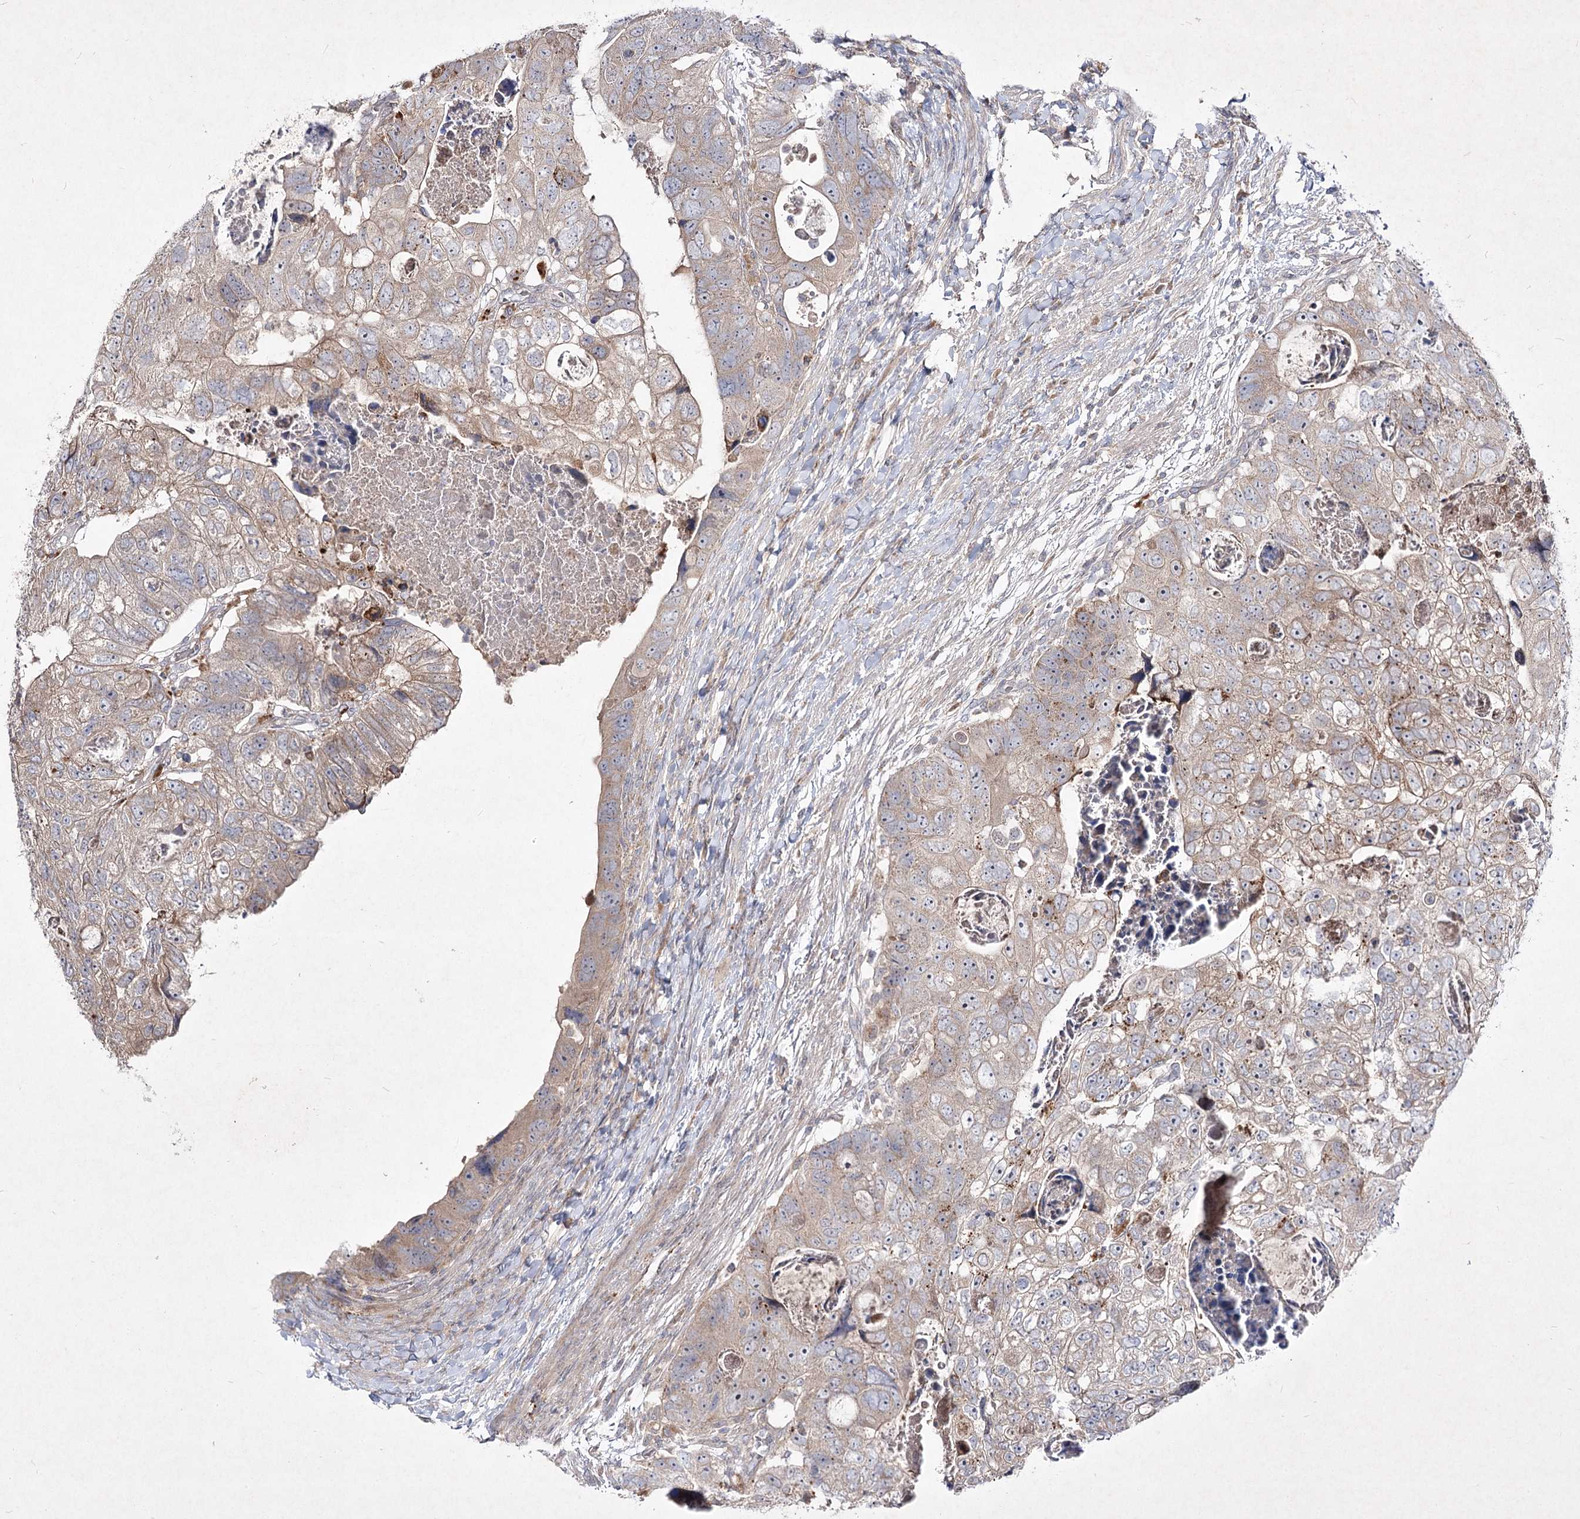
{"staining": {"intensity": "weak", "quantity": "25%-75%", "location": "cytoplasmic/membranous"}, "tissue": "colorectal cancer", "cell_type": "Tumor cells", "image_type": "cancer", "snomed": [{"axis": "morphology", "description": "Adenocarcinoma, NOS"}, {"axis": "topography", "description": "Rectum"}], "caption": "Immunohistochemical staining of adenocarcinoma (colorectal) displays weak cytoplasmic/membranous protein positivity in approximately 25%-75% of tumor cells. Nuclei are stained in blue.", "gene": "CIB2", "patient": {"sex": "male", "age": 59}}